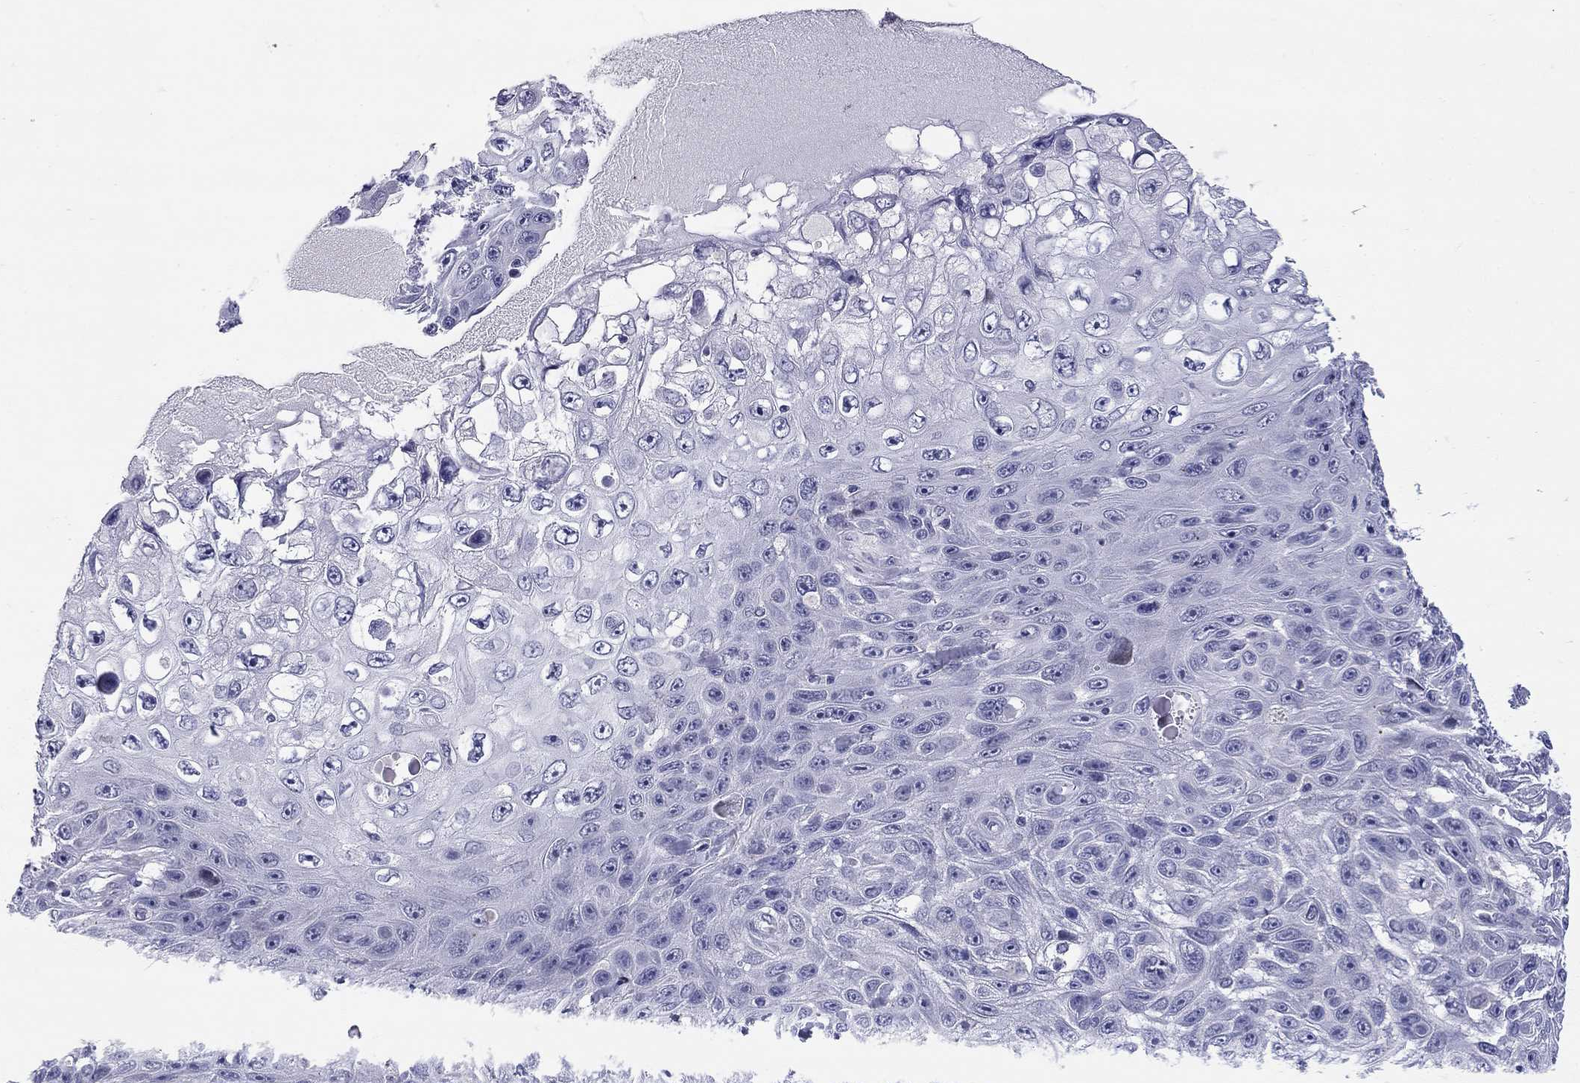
{"staining": {"intensity": "negative", "quantity": "none", "location": "none"}, "tissue": "skin cancer", "cell_type": "Tumor cells", "image_type": "cancer", "snomed": [{"axis": "morphology", "description": "Squamous cell carcinoma, NOS"}, {"axis": "topography", "description": "Skin"}], "caption": "Skin cancer (squamous cell carcinoma) was stained to show a protein in brown. There is no significant positivity in tumor cells. Brightfield microscopy of IHC stained with DAB (3,3'-diaminobenzidine) (brown) and hematoxylin (blue), captured at high magnification.", "gene": "C8orf88", "patient": {"sex": "male", "age": 82}}